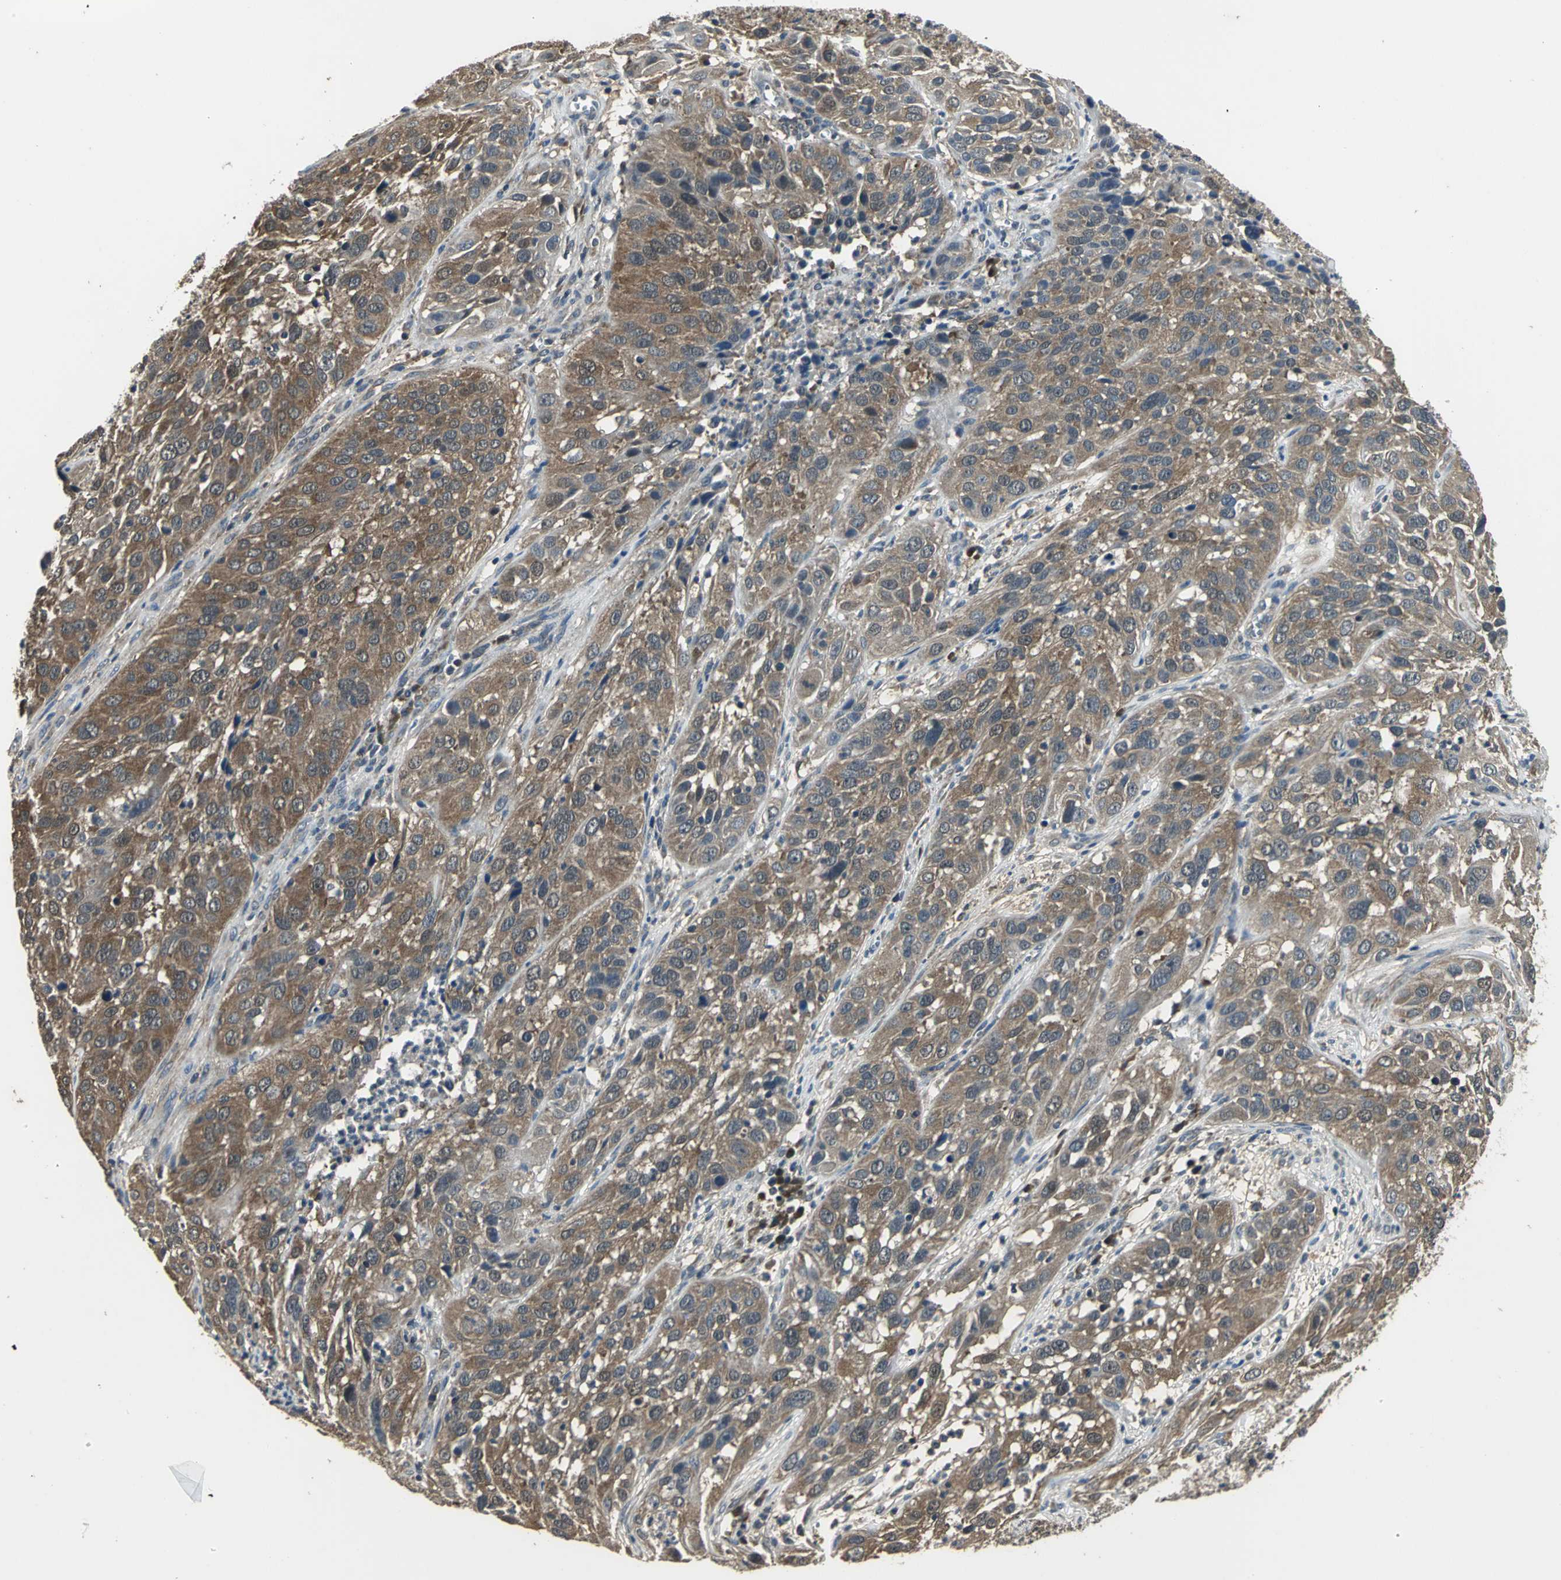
{"staining": {"intensity": "moderate", "quantity": ">75%", "location": "cytoplasmic/membranous"}, "tissue": "cervical cancer", "cell_type": "Tumor cells", "image_type": "cancer", "snomed": [{"axis": "morphology", "description": "Squamous cell carcinoma, NOS"}, {"axis": "topography", "description": "Cervix"}], "caption": "Squamous cell carcinoma (cervical) stained with a protein marker demonstrates moderate staining in tumor cells.", "gene": "IRF3", "patient": {"sex": "female", "age": 32}}